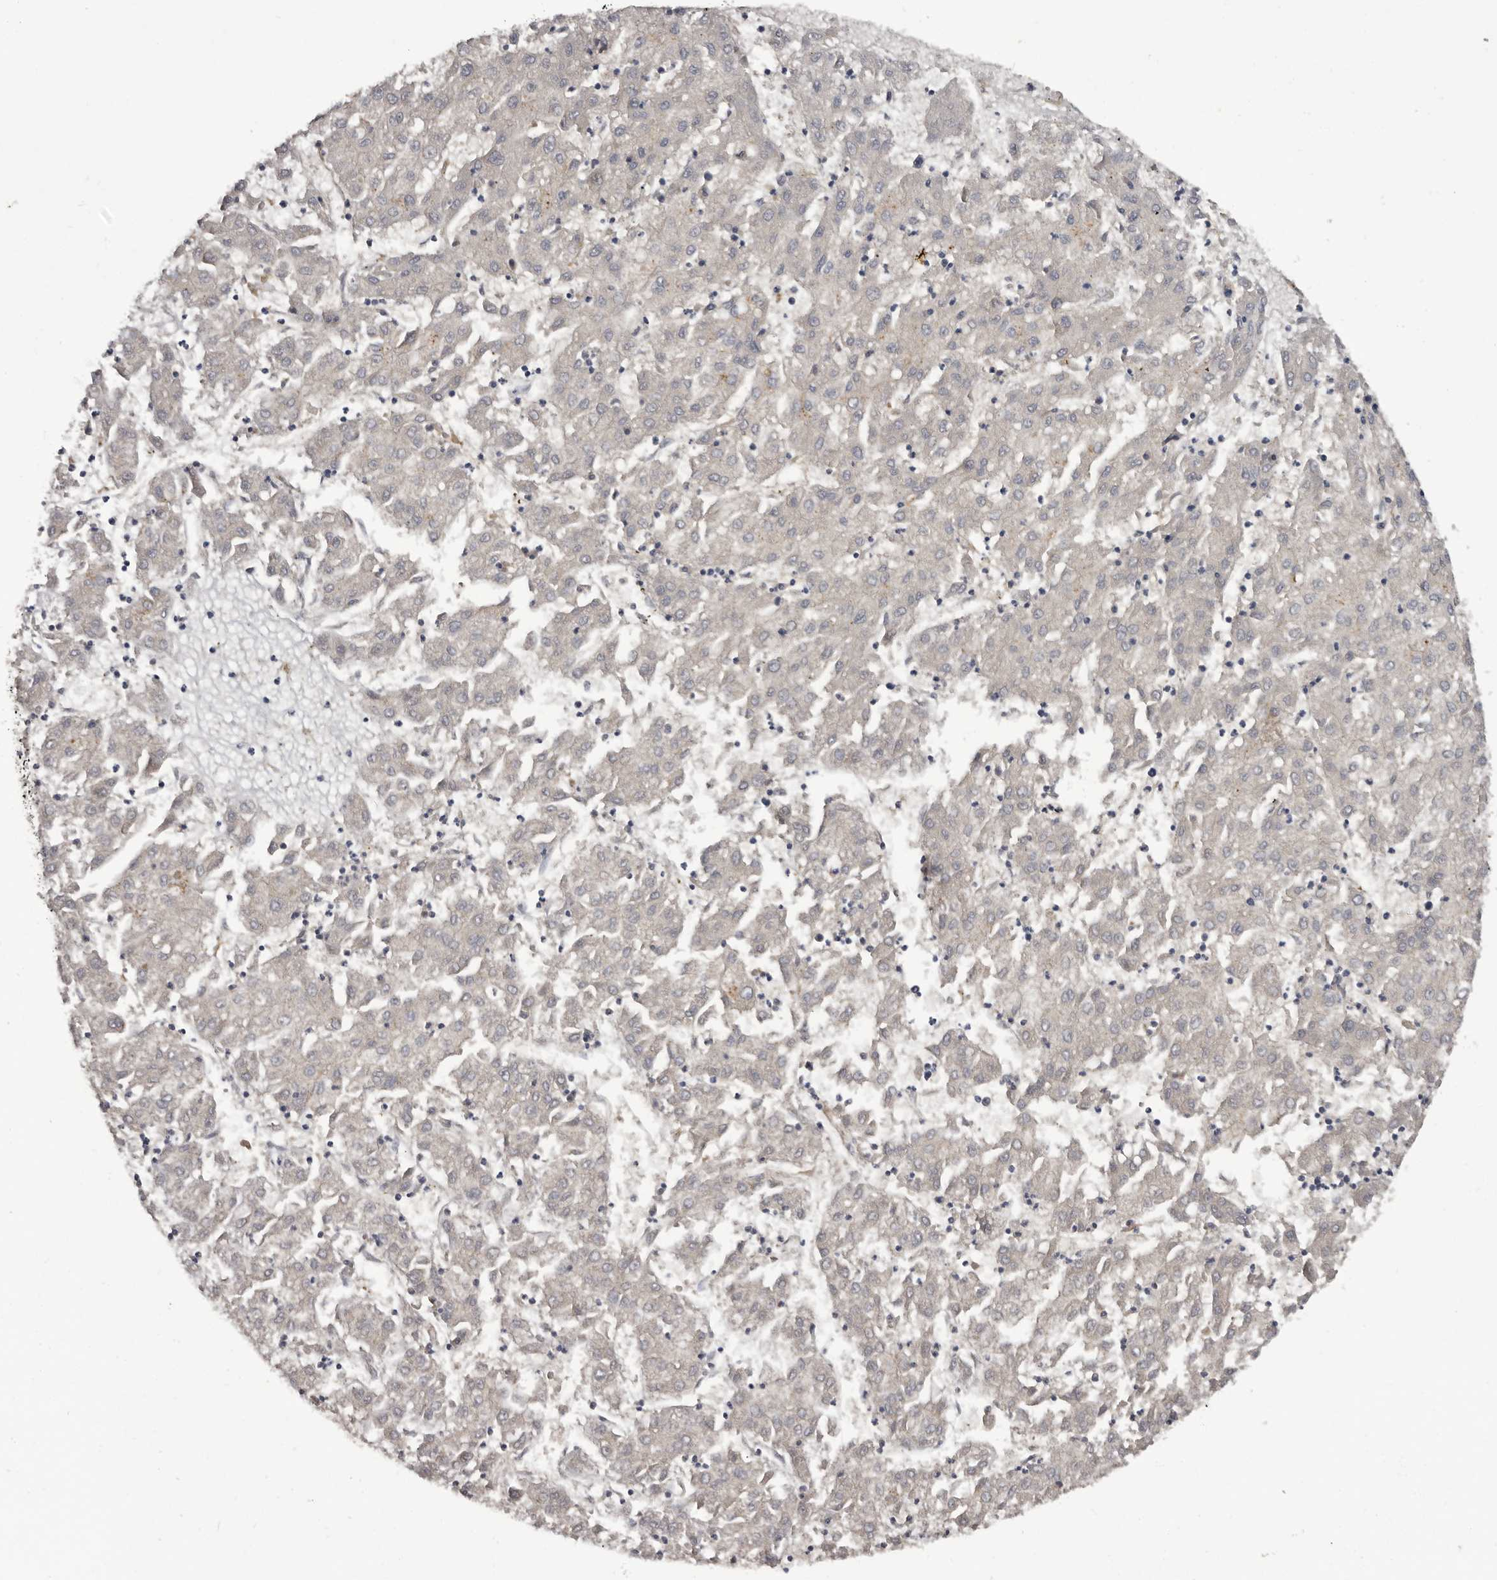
{"staining": {"intensity": "negative", "quantity": "none", "location": "none"}, "tissue": "liver cancer", "cell_type": "Tumor cells", "image_type": "cancer", "snomed": [{"axis": "morphology", "description": "Carcinoma, Hepatocellular, NOS"}, {"axis": "topography", "description": "Liver"}], "caption": "Immunohistochemistry of liver cancer (hepatocellular carcinoma) exhibits no staining in tumor cells.", "gene": "INKA2", "patient": {"sex": "male", "age": 72}}